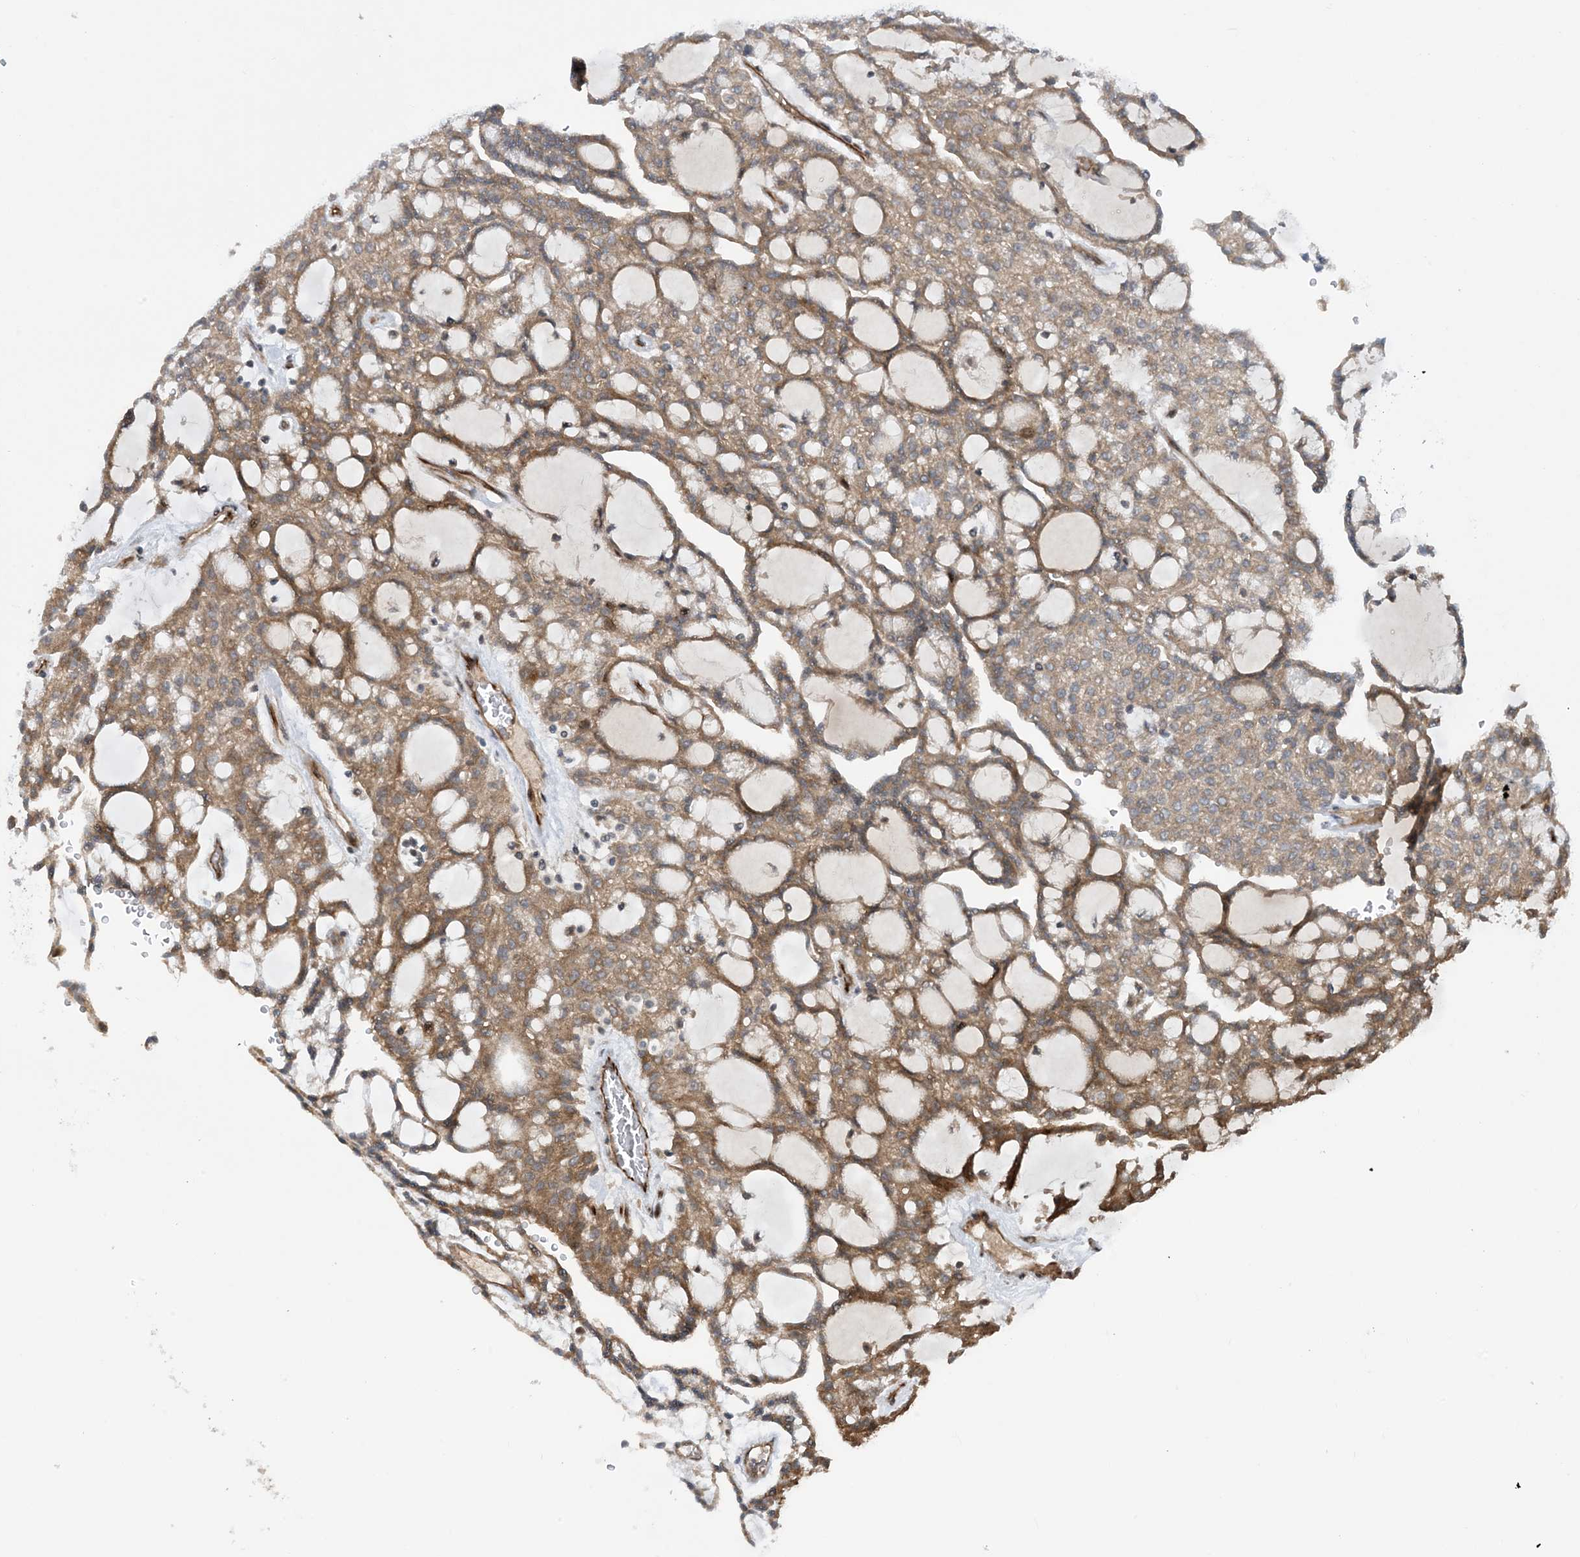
{"staining": {"intensity": "moderate", "quantity": ">75%", "location": "cytoplasmic/membranous"}, "tissue": "renal cancer", "cell_type": "Tumor cells", "image_type": "cancer", "snomed": [{"axis": "morphology", "description": "Adenocarcinoma, NOS"}, {"axis": "topography", "description": "Kidney"}], "caption": "Tumor cells exhibit medium levels of moderate cytoplasmic/membranous positivity in about >75% of cells in renal adenocarcinoma.", "gene": "HEMK1", "patient": {"sex": "male", "age": 63}}